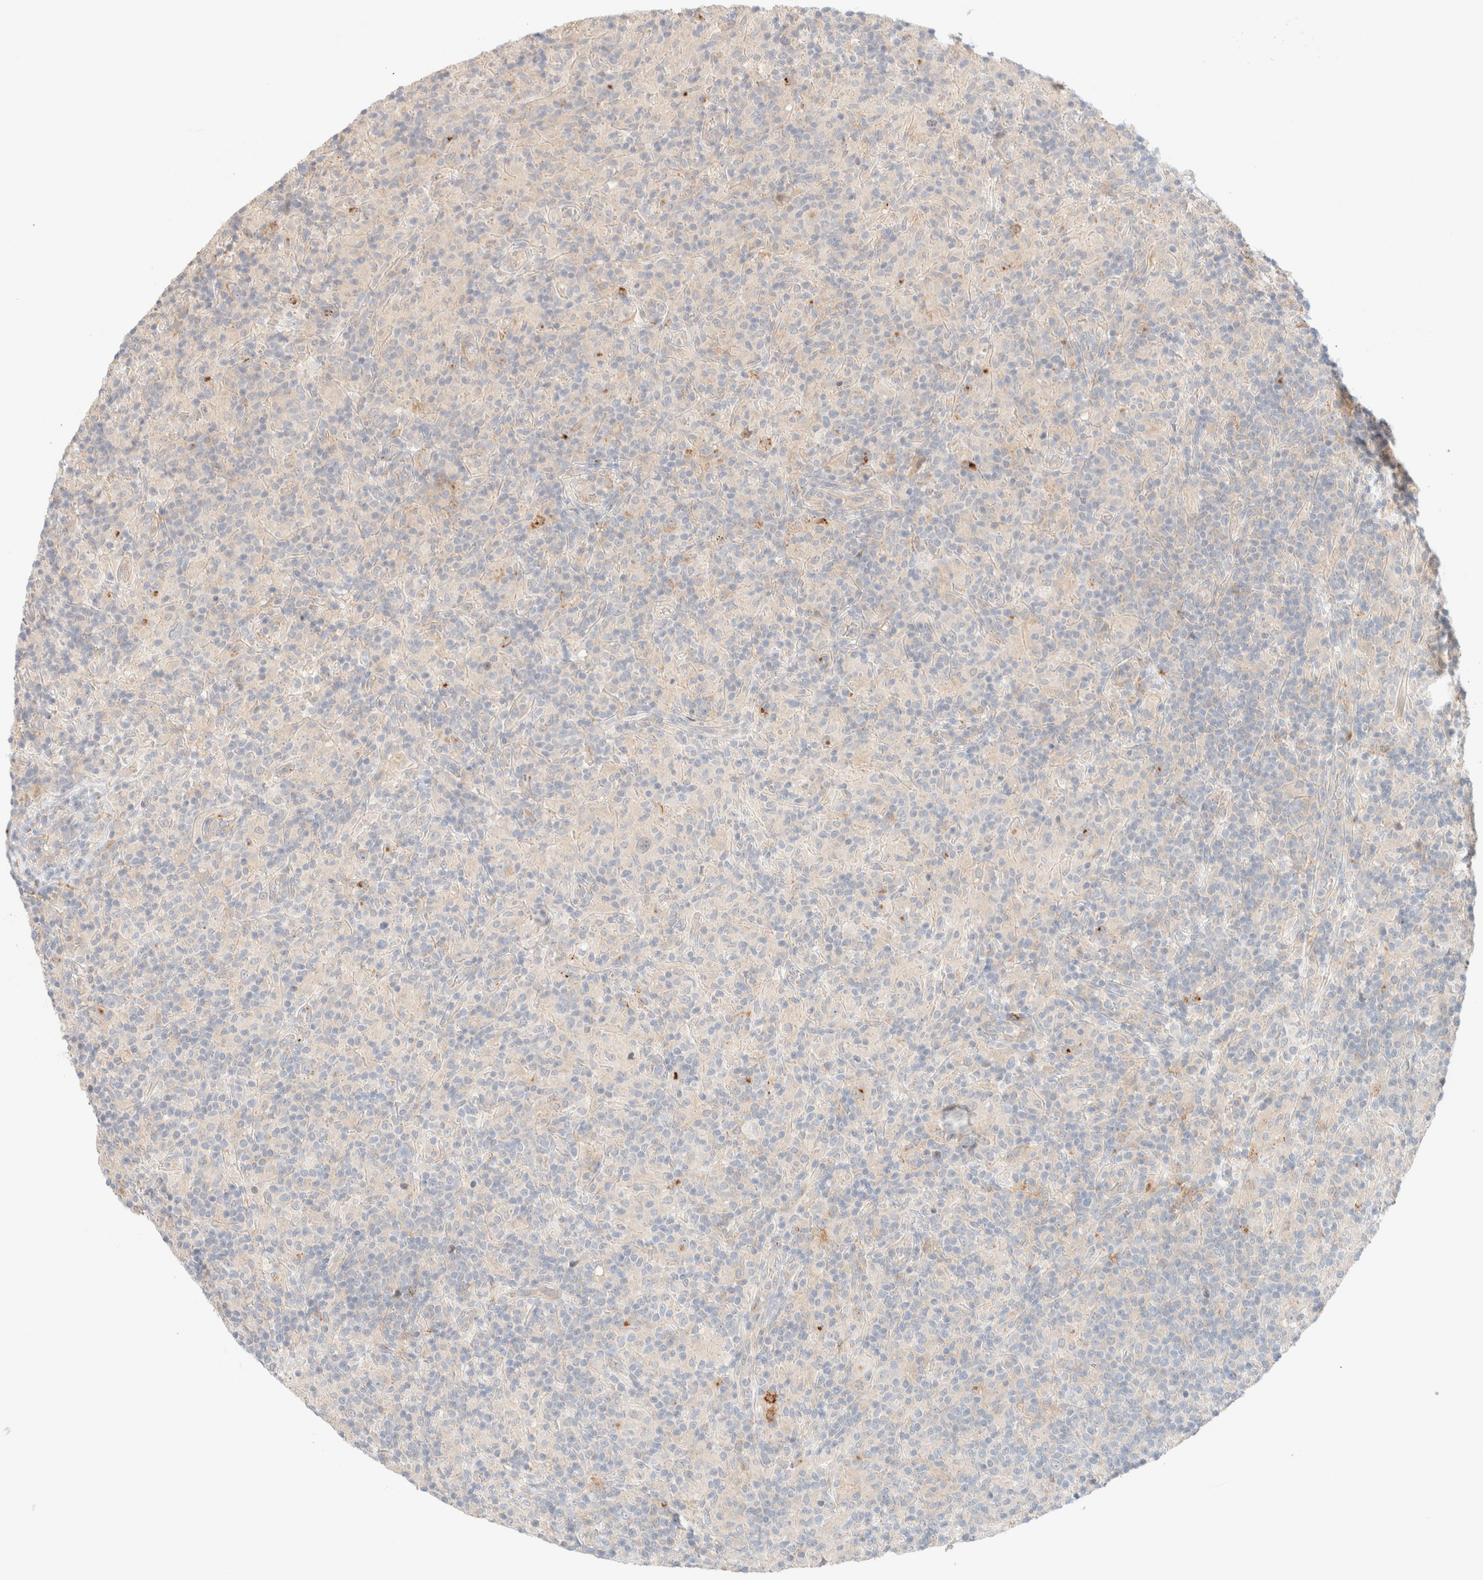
{"staining": {"intensity": "negative", "quantity": "none", "location": "none"}, "tissue": "lymphoma", "cell_type": "Tumor cells", "image_type": "cancer", "snomed": [{"axis": "morphology", "description": "Hodgkin's disease, NOS"}, {"axis": "topography", "description": "Lymph node"}], "caption": "Hodgkin's disease stained for a protein using IHC demonstrates no expression tumor cells.", "gene": "SGSM2", "patient": {"sex": "male", "age": 70}}